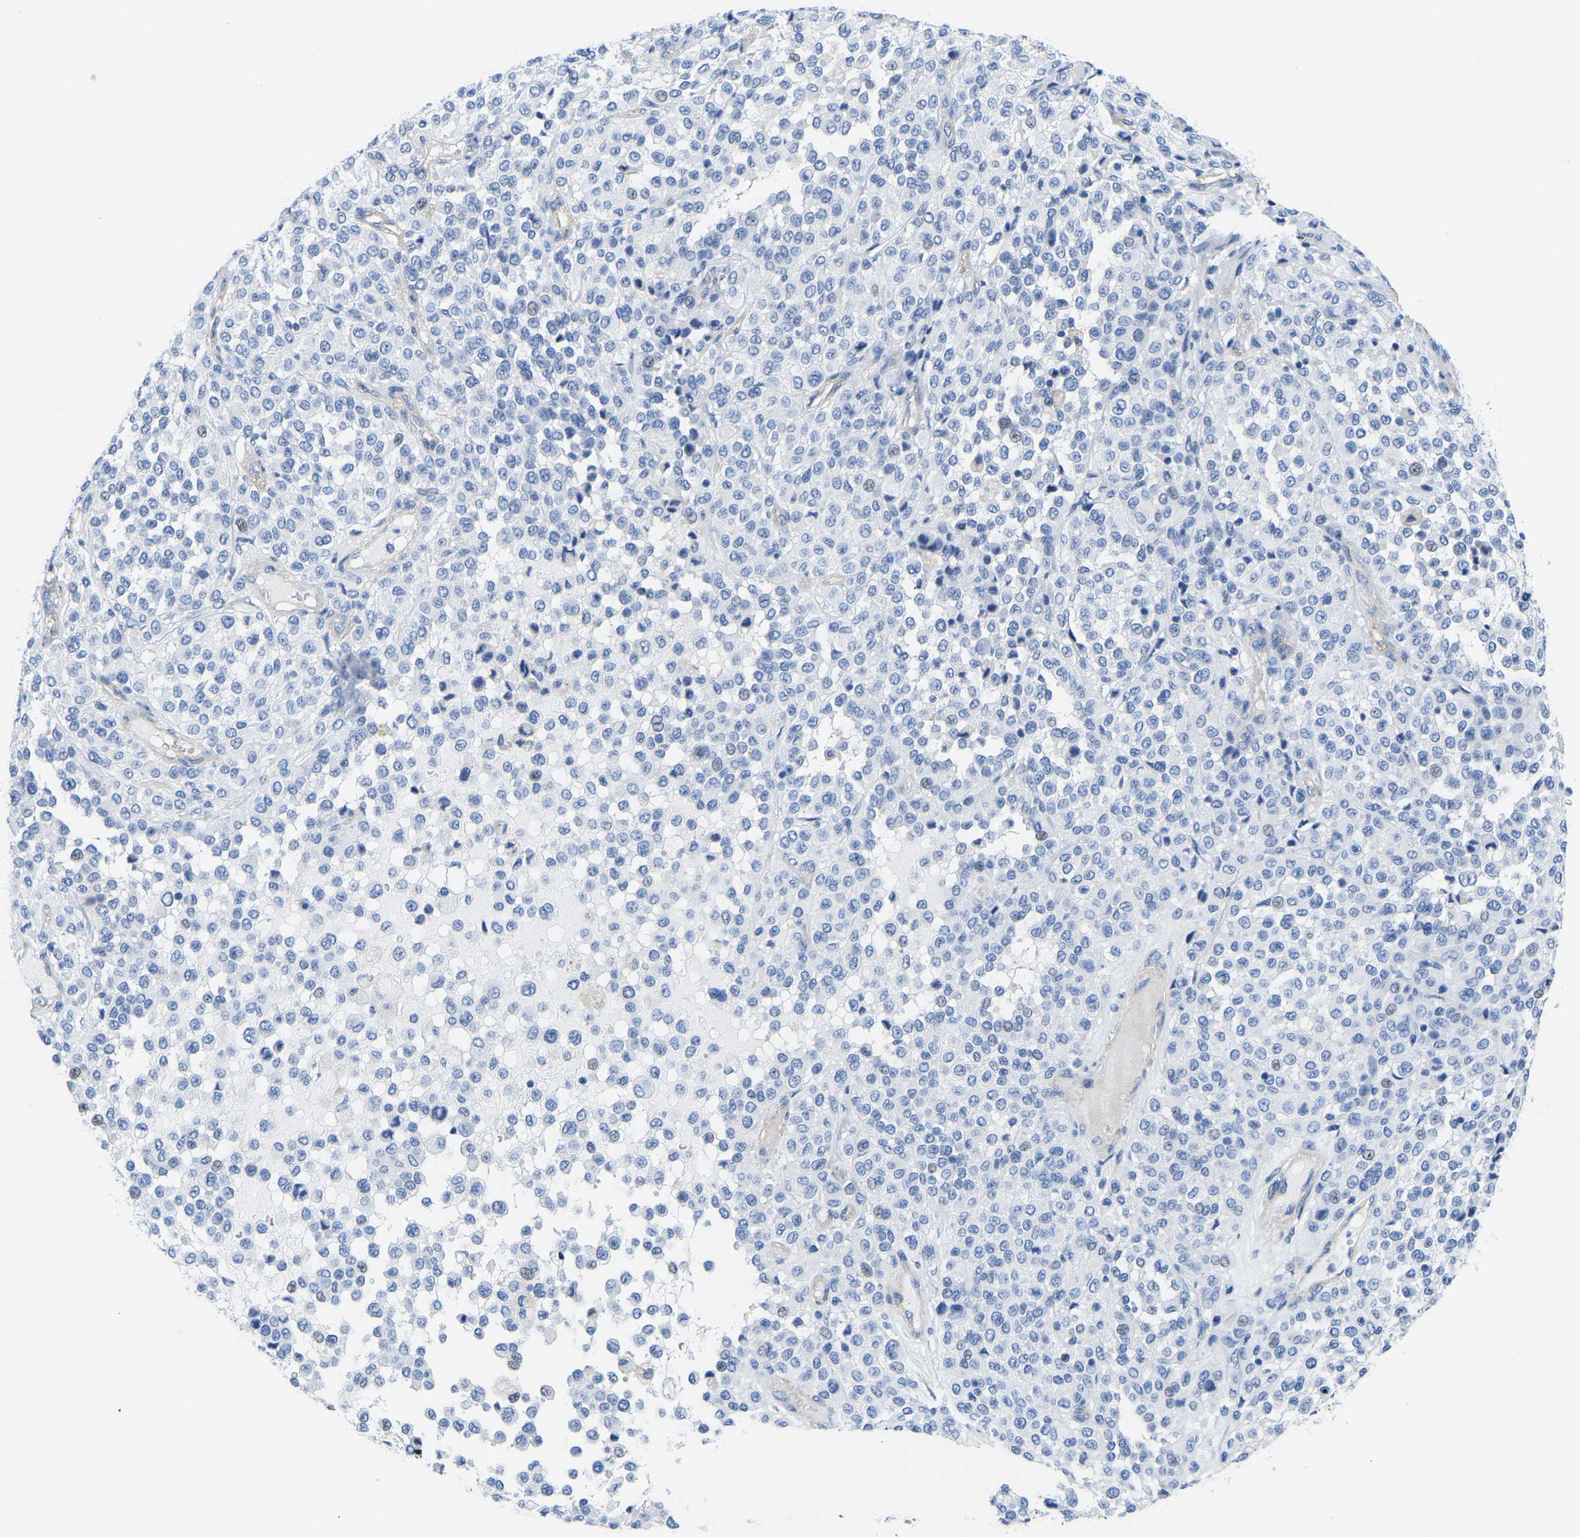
{"staining": {"intensity": "negative", "quantity": "none", "location": "none"}, "tissue": "melanoma", "cell_type": "Tumor cells", "image_type": "cancer", "snomed": [{"axis": "morphology", "description": "Malignant melanoma, Metastatic site"}, {"axis": "topography", "description": "Pancreas"}], "caption": "Immunohistochemical staining of melanoma shows no significant positivity in tumor cells. Brightfield microscopy of IHC stained with DAB (3,3'-diaminobenzidine) (brown) and hematoxylin (blue), captured at high magnification.", "gene": "UPK3A", "patient": {"sex": "female", "age": 30}}